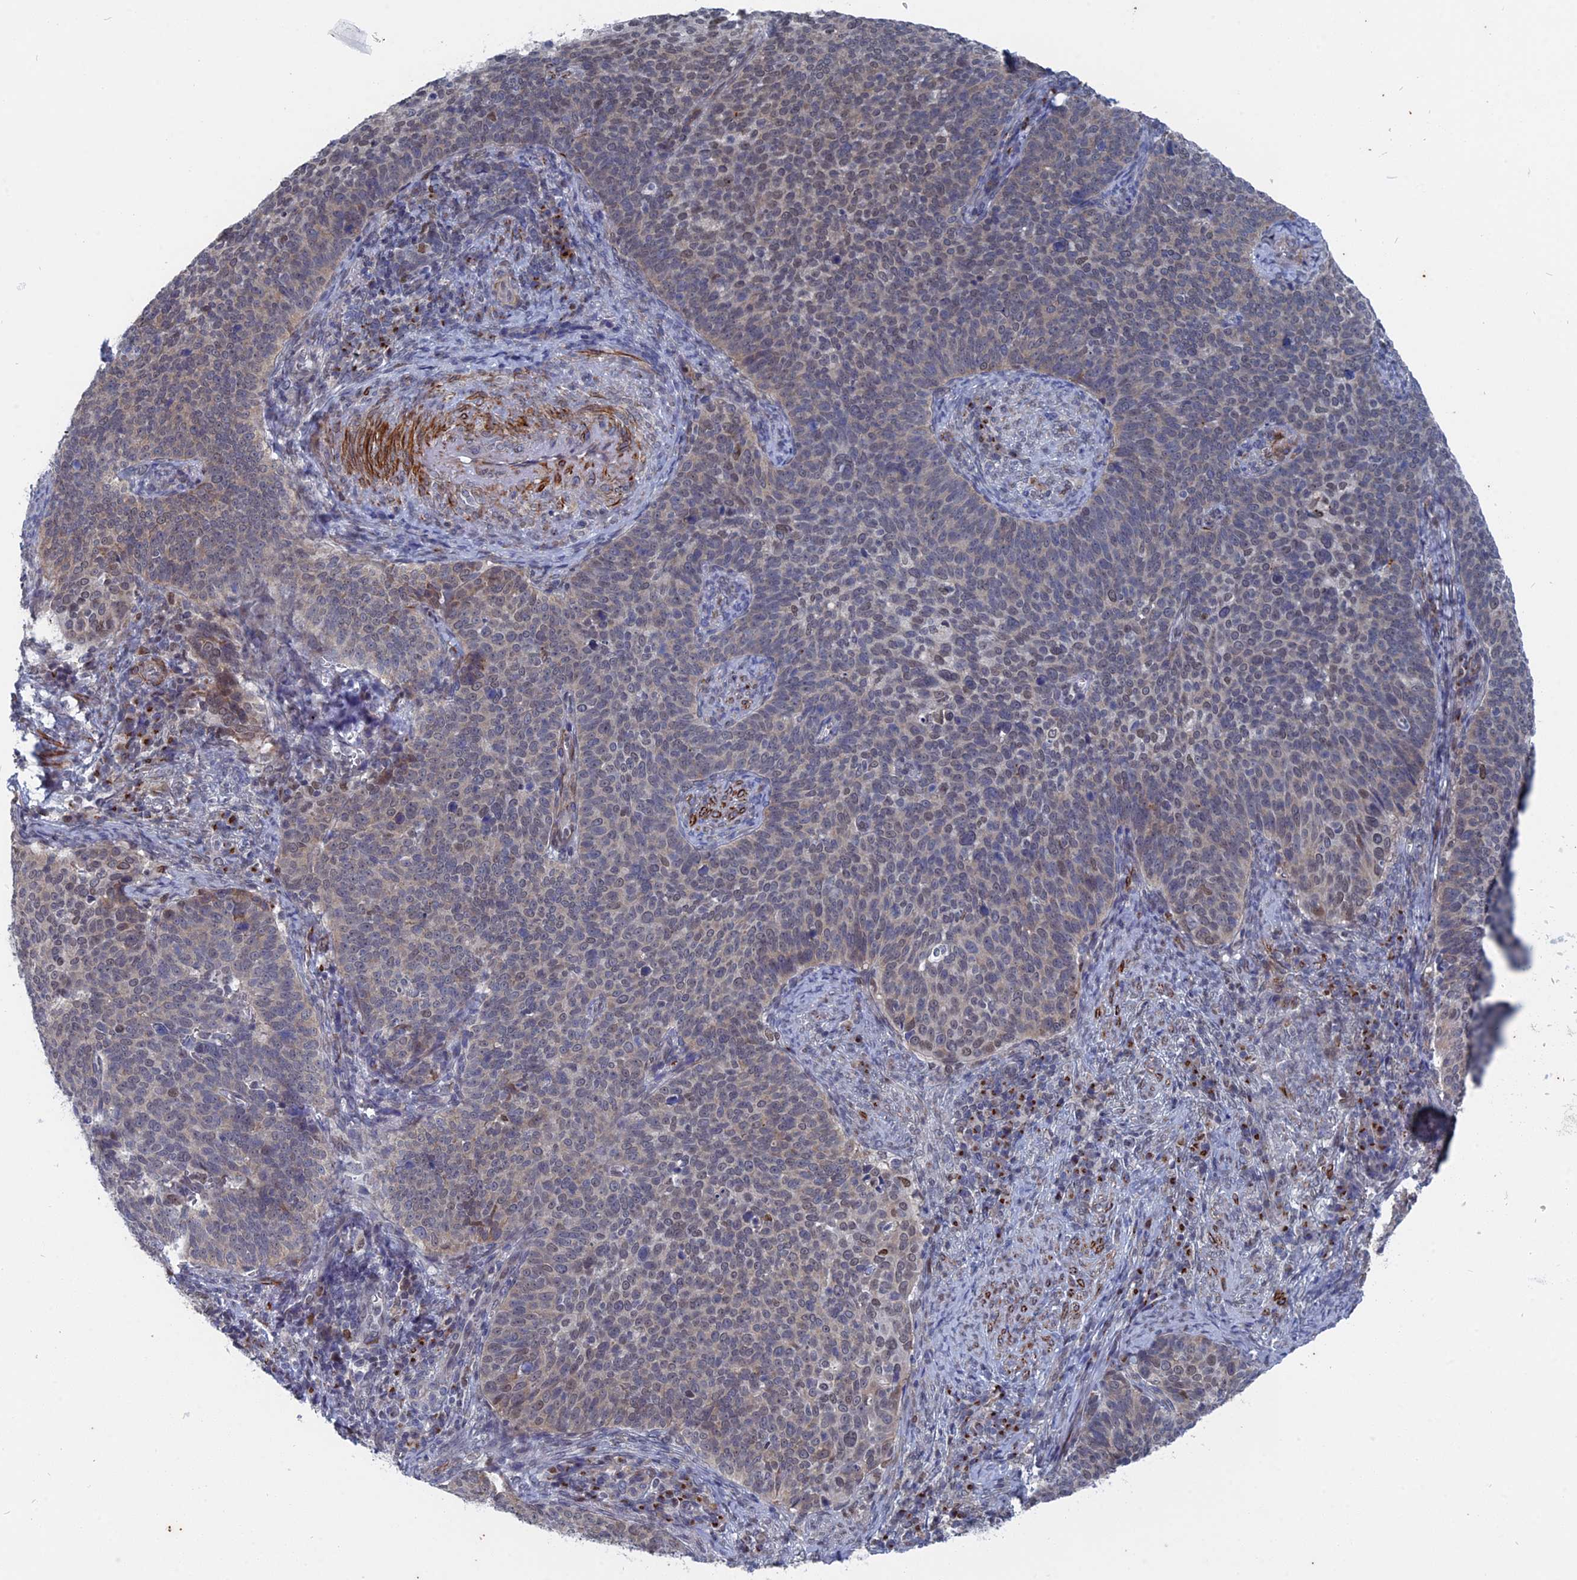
{"staining": {"intensity": "weak", "quantity": "<25%", "location": "nuclear"}, "tissue": "cervical cancer", "cell_type": "Tumor cells", "image_type": "cancer", "snomed": [{"axis": "morphology", "description": "Normal tissue, NOS"}, {"axis": "morphology", "description": "Squamous cell carcinoma, NOS"}, {"axis": "topography", "description": "Cervix"}], "caption": "Tumor cells are negative for protein expression in human cervical cancer (squamous cell carcinoma).", "gene": "MTRF1", "patient": {"sex": "female", "age": 39}}